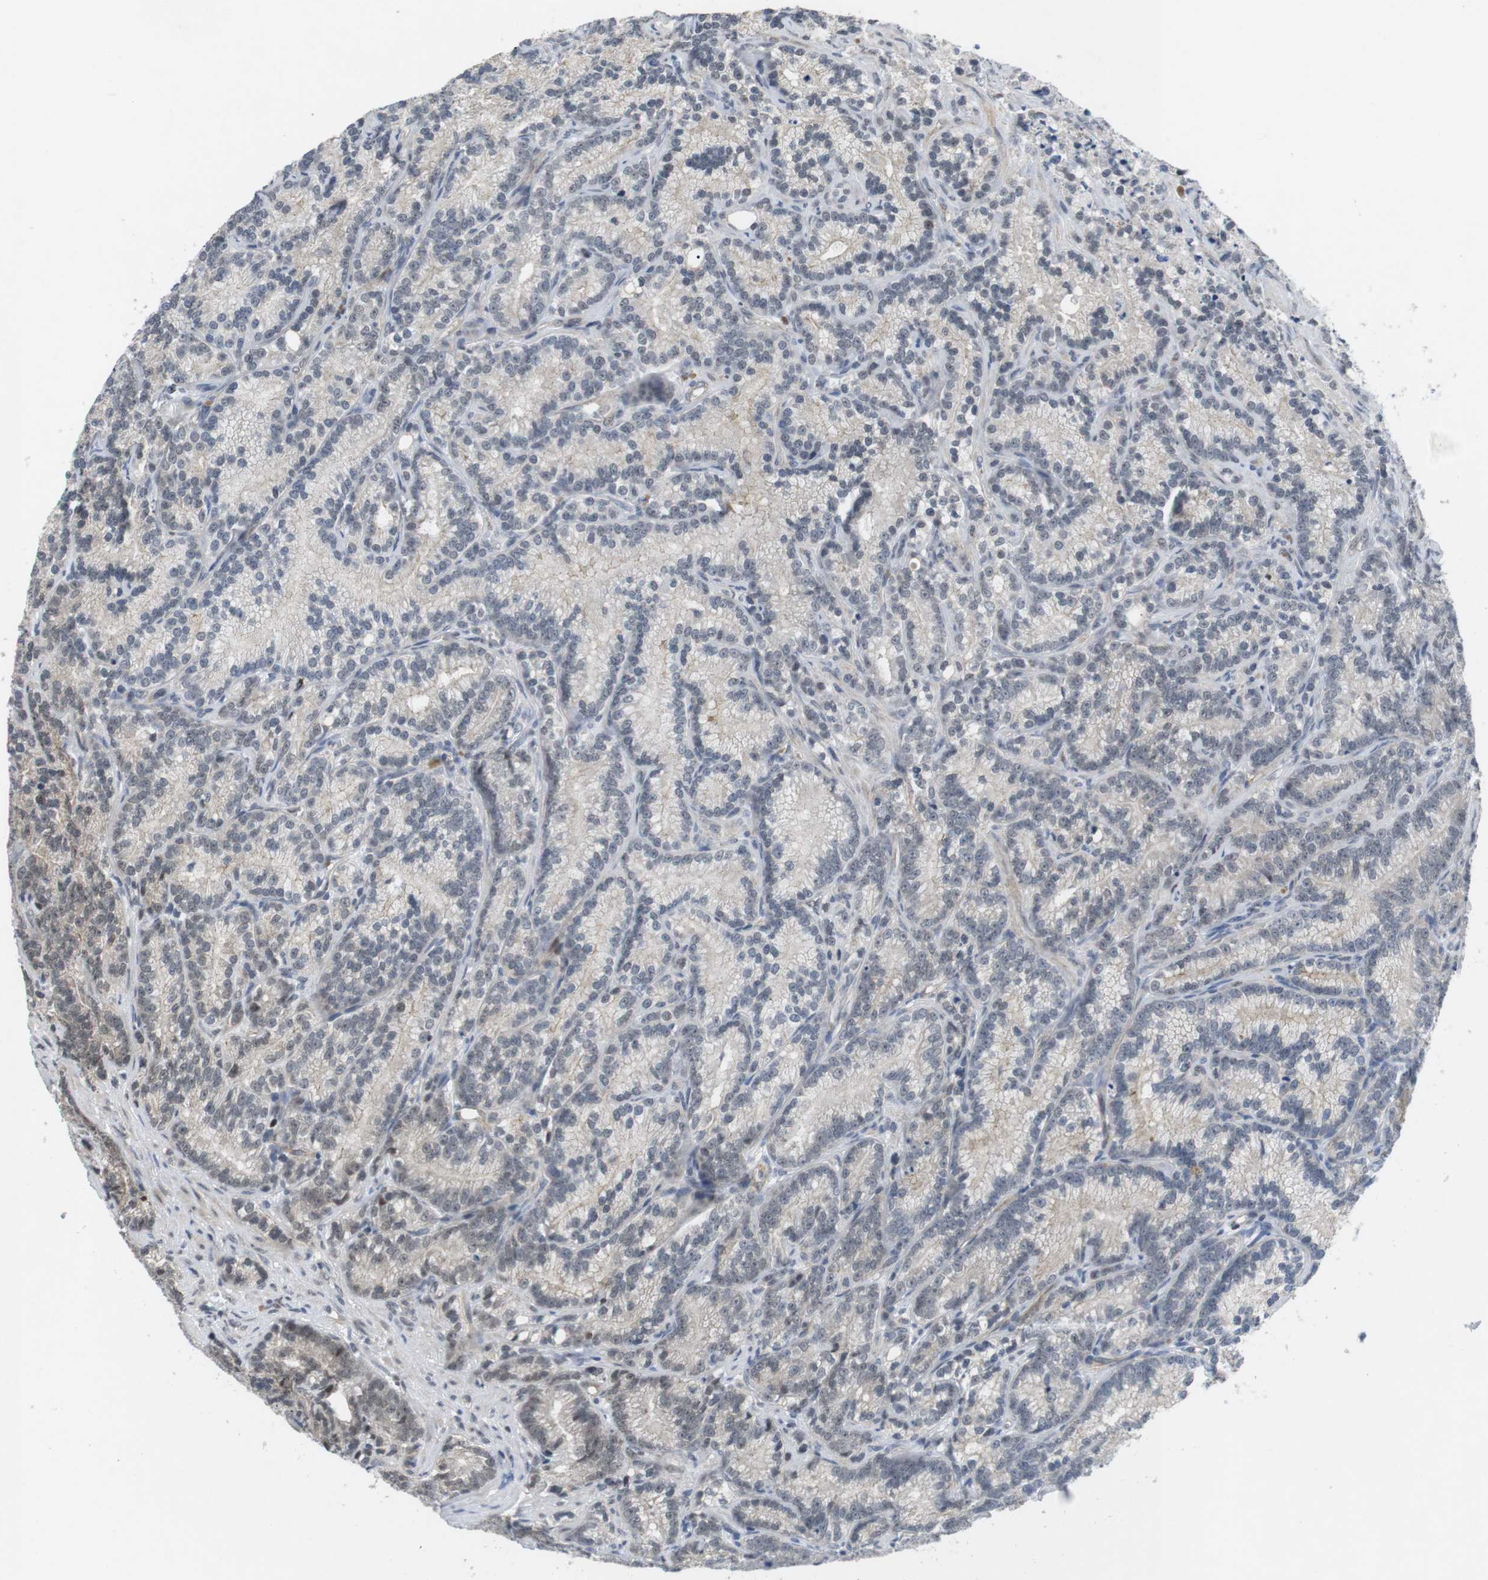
{"staining": {"intensity": "moderate", "quantity": "<25%", "location": "nuclear"}, "tissue": "prostate cancer", "cell_type": "Tumor cells", "image_type": "cancer", "snomed": [{"axis": "morphology", "description": "Adenocarcinoma, Low grade"}, {"axis": "topography", "description": "Prostate"}], "caption": "Protein staining by IHC displays moderate nuclear staining in approximately <25% of tumor cells in adenocarcinoma (low-grade) (prostate).", "gene": "NECTIN1", "patient": {"sex": "male", "age": 89}}